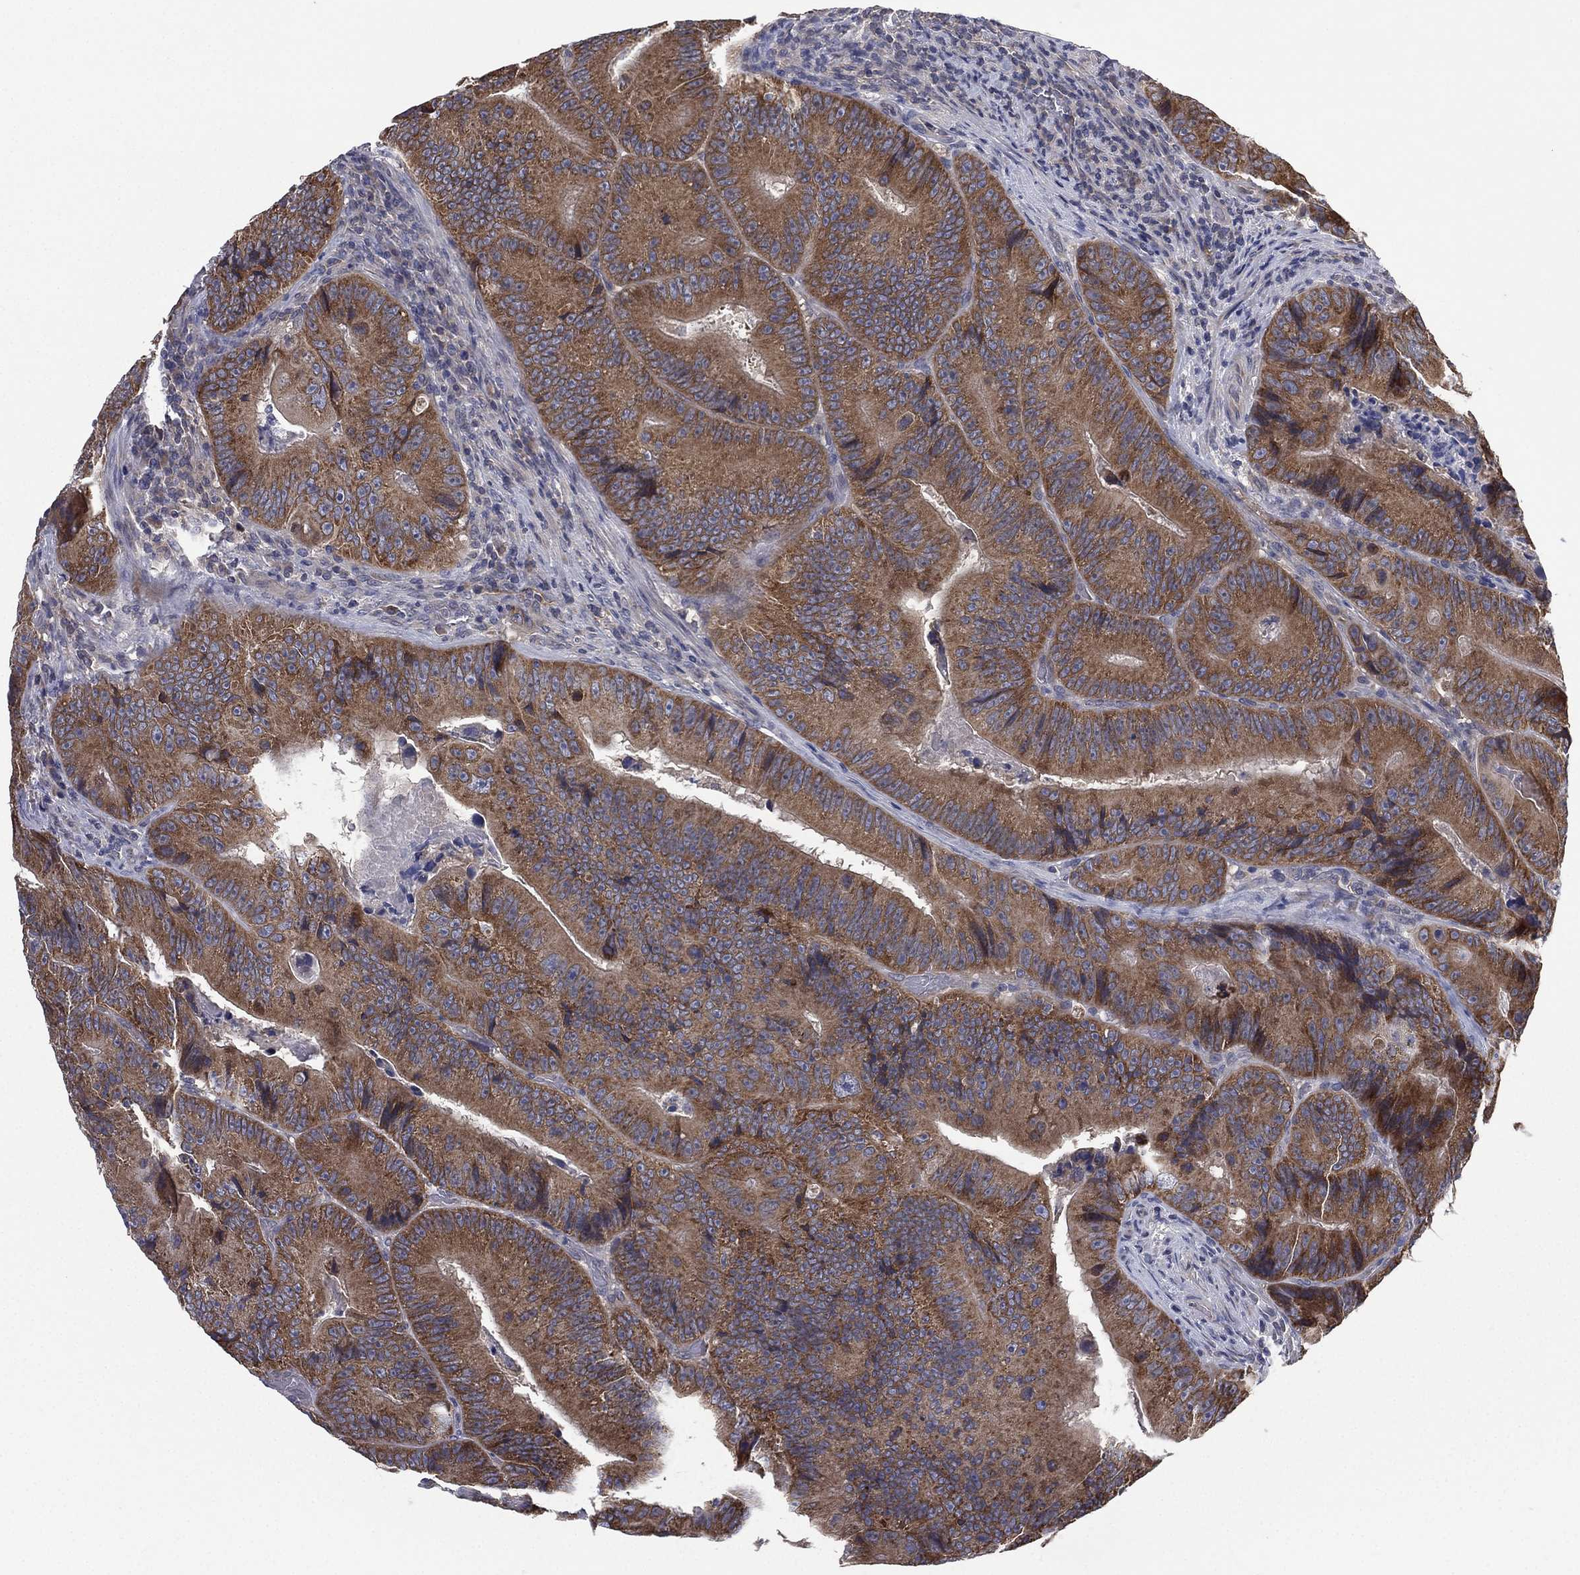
{"staining": {"intensity": "moderate", "quantity": ">75%", "location": "cytoplasmic/membranous"}, "tissue": "colorectal cancer", "cell_type": "Tumor cells", "image_type": "cancer", "snomed": [{"axis": "morphology", "description": "Adenocarcinoma, NOS"}, {"axis": "topography", "description": "Colon"}], "caption": "Colorectal adenocarcinoma stained with a brown dye shows moderate cytoplasmic/membranous positive staining in about >75% of tumor cells.", "gene": "MPP7", "patient": {"sex": "female", "age": 86}}